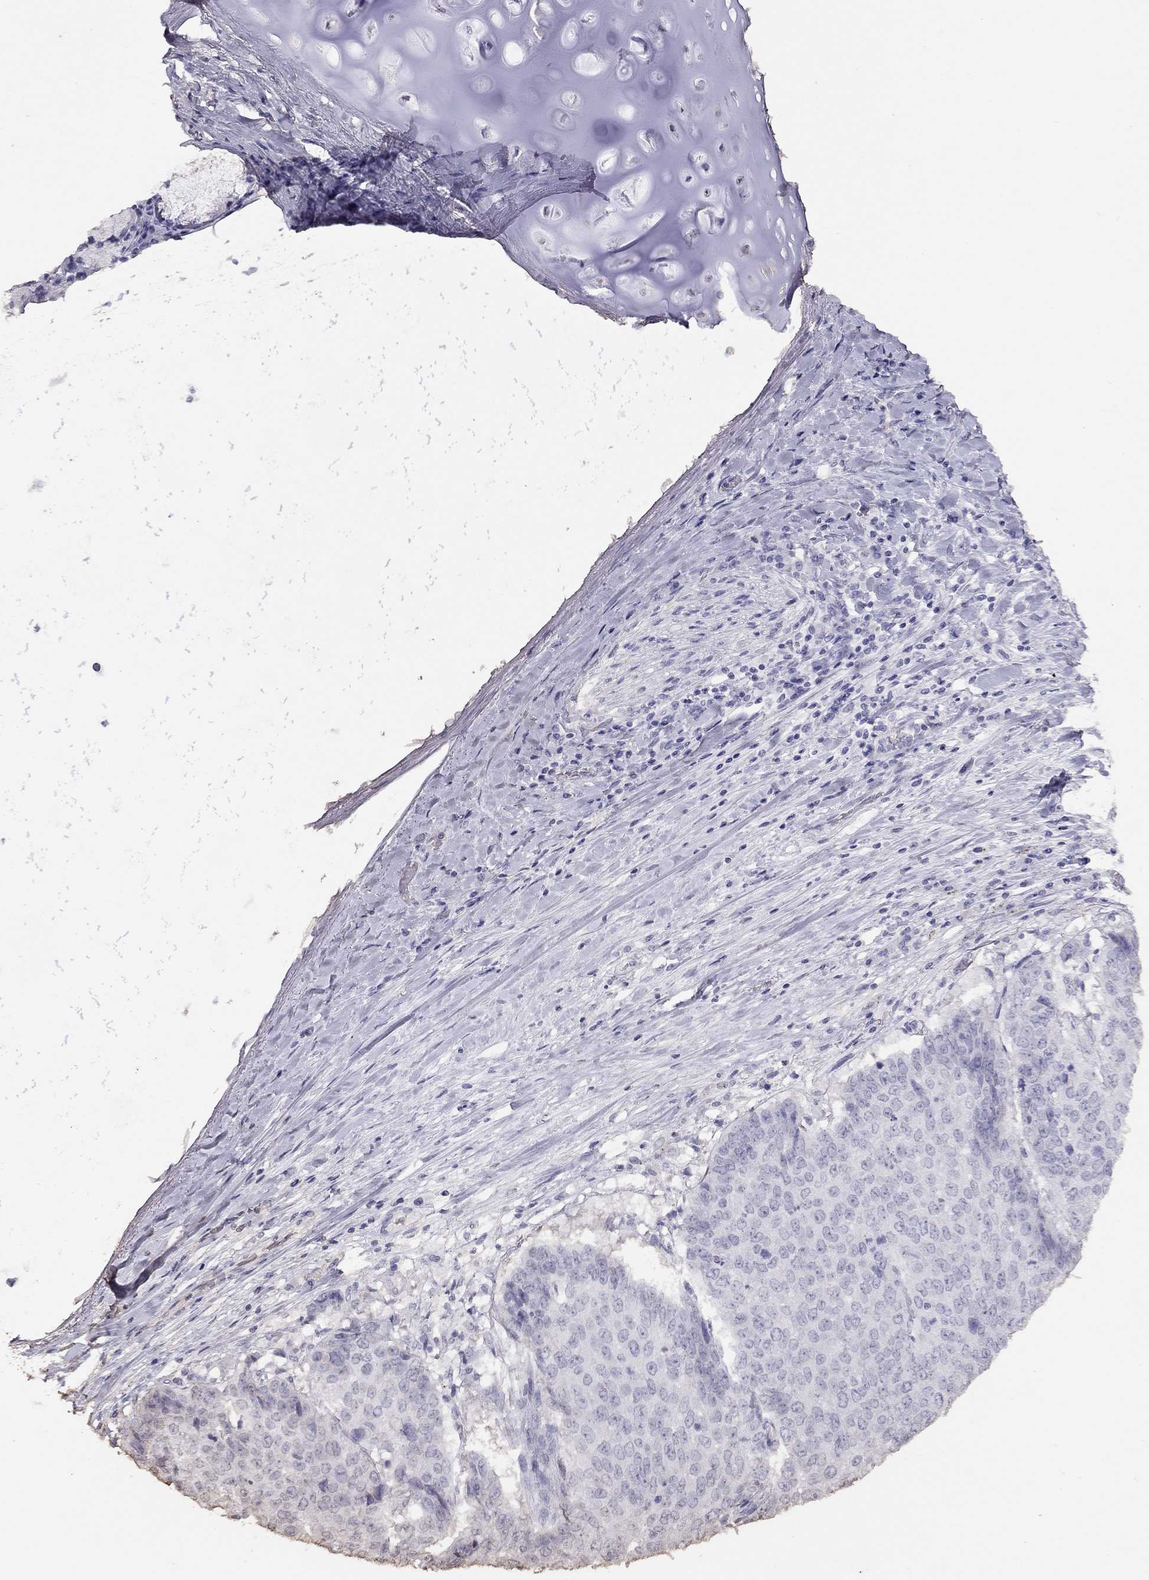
{"staining": {"intensity": "negative", "quantity": "none", "location": "none"}, "tissue": "lung cancer", "cell_type": "Tumor cells", "image_type": "cancer", "snomed": [{"axis": "morphology", "description": "Normal tissue, NOS"}, {"axis": "morphology", "description": "Squamous cell carcinoma, NOS"}, {"axis": "topography", "description": "Bronchus"}, {"axis": "topography", "description": "Lung"}], "caption": "Immunohistochemistry (IHC) of lung cancer (squamous cell carcinoma) demonstrates no staining in tumor cells.", "gene": "SUN3", "patient": {"sex": "male", "age": 64}}